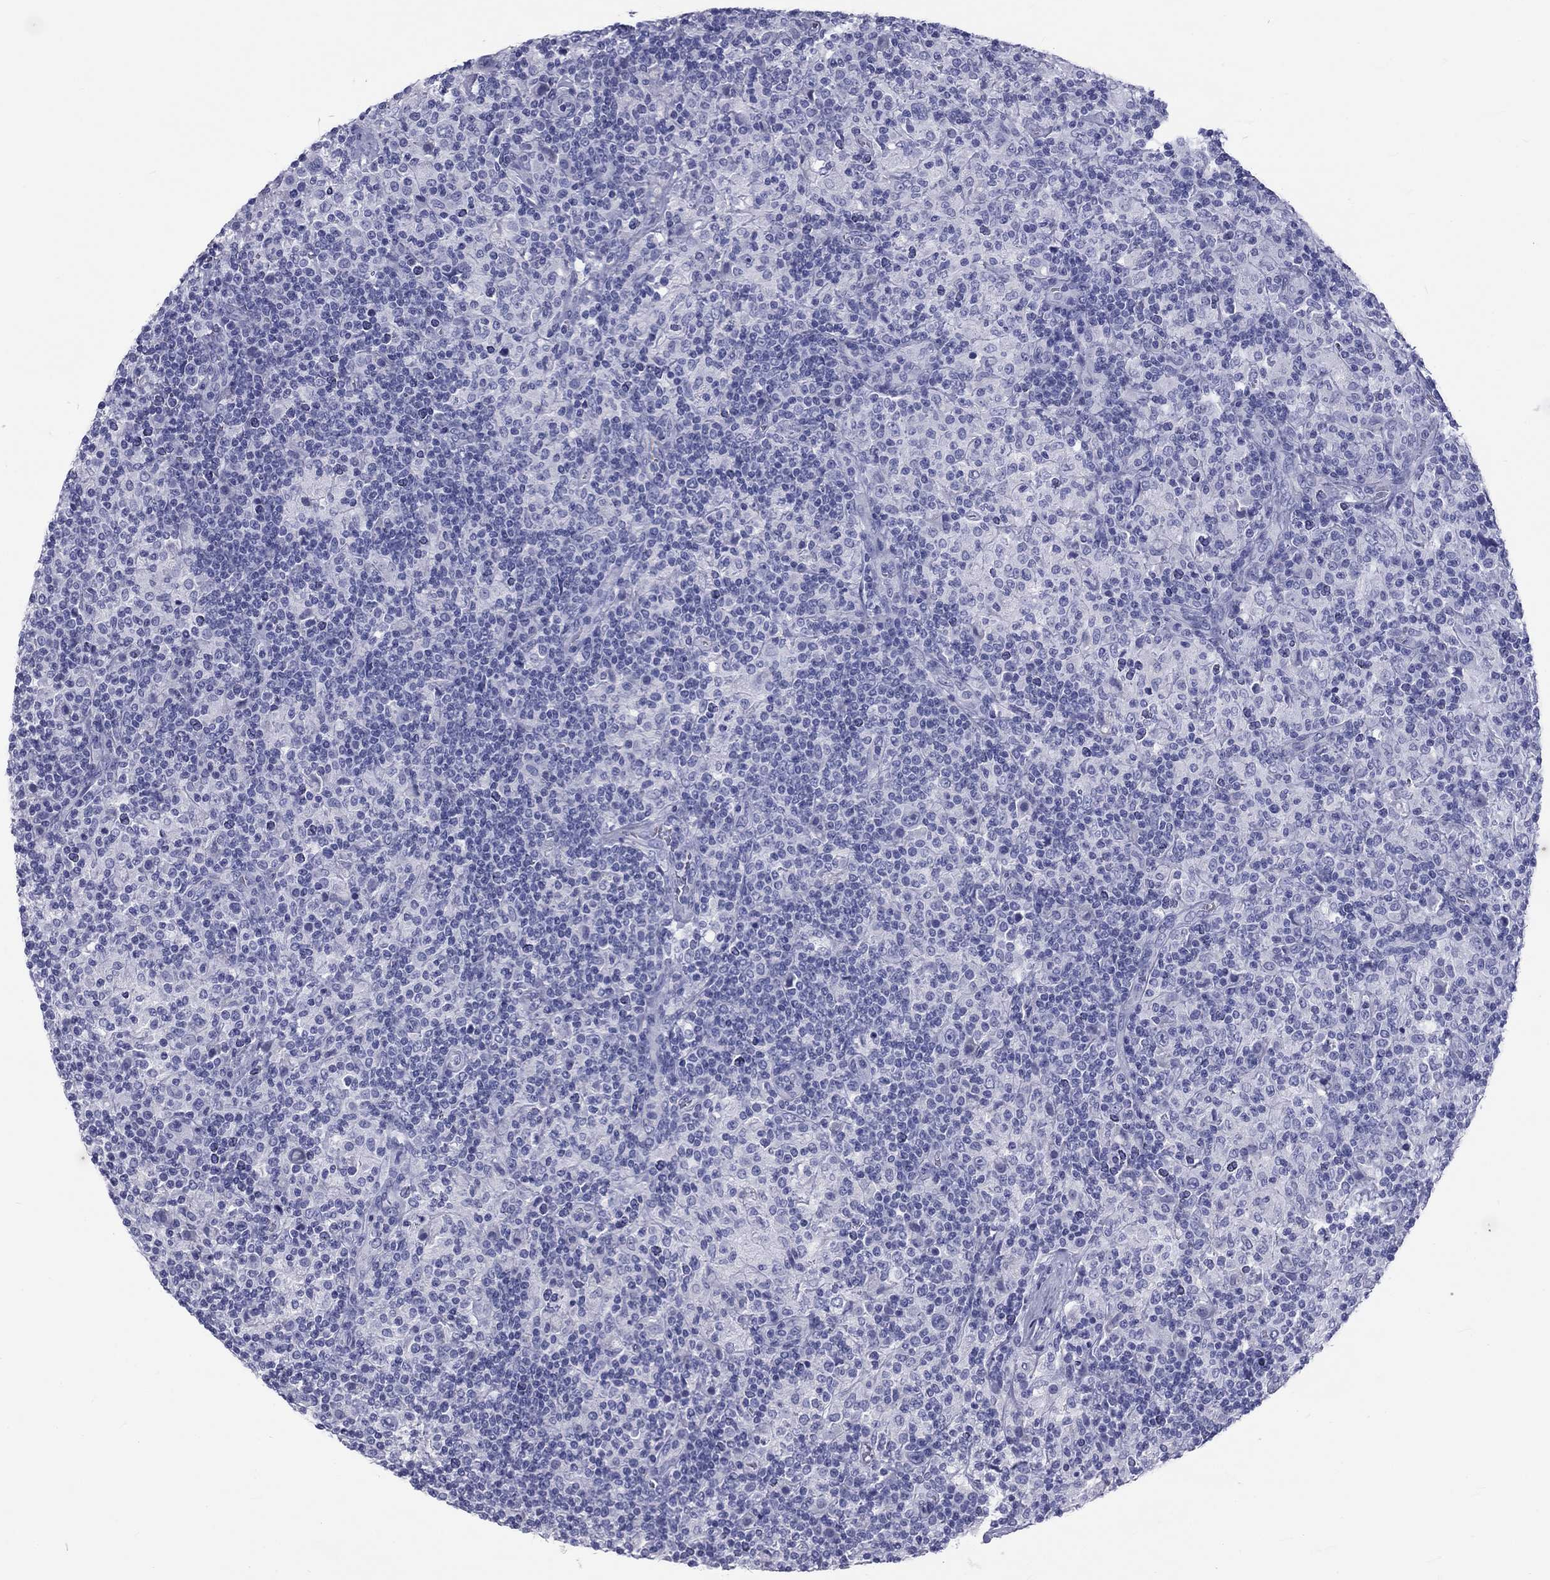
{"staining": {"intensity": "negative", "quantity": "none", "location": "none"}, "tissue": "lymphoma", "cell_type": "Tumor cells", "image_type": "cancer", "snomed": [{"axis": "morphology", "description": "Hodgkin's disease, NOS"}, {"axis": "topography", "description": "Lymph node"}], "caption": "Immunohistochemical staining of lymphoma exhibits no significant positivity in tumor cells.", "gene": "DNALI1", "patient": {"sex": "male", "age": 70}}